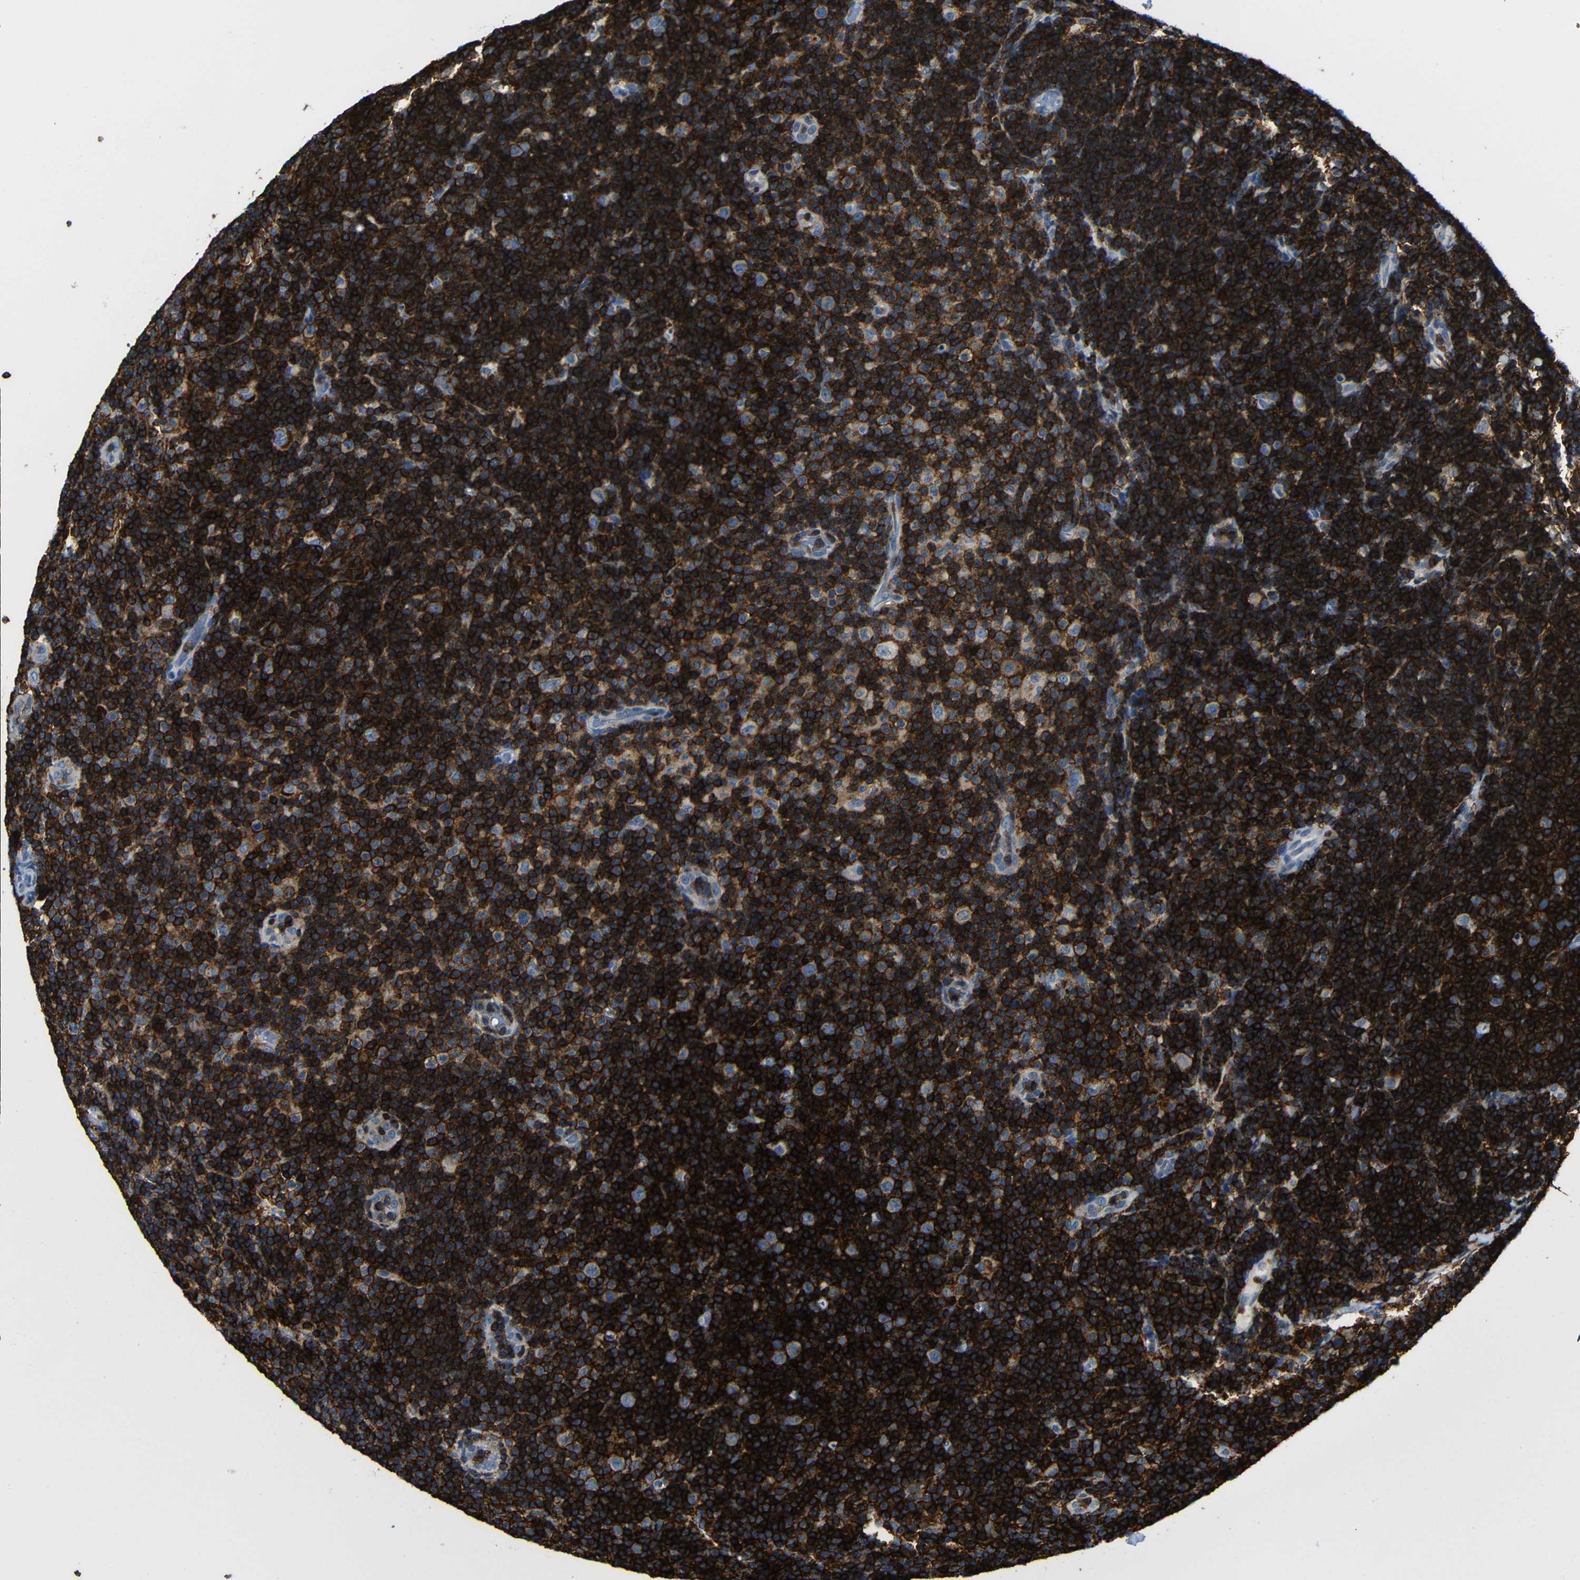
{"staining": {"intensity": "strong", "quantity": ">75%", "location": "cytoplasmic/membranous"}, "tissue": "lymphoma", "cell_type": "Tumor cells", "image_type": "cancer", "snomed": [{"axis": "morphology", "description": "Malignant lymphoma, non-Hodgkin's type, Low grade"}, {"axis": "topography", "description": "Lymph node"}], "caption": "Protein analysis of lymphoma tissue shows strong cytoplasmic/membranous positivity in approximately >75% of tumor cells.", "gene": "P2RY12", "patient": {"sex": "male", "age": 83}}